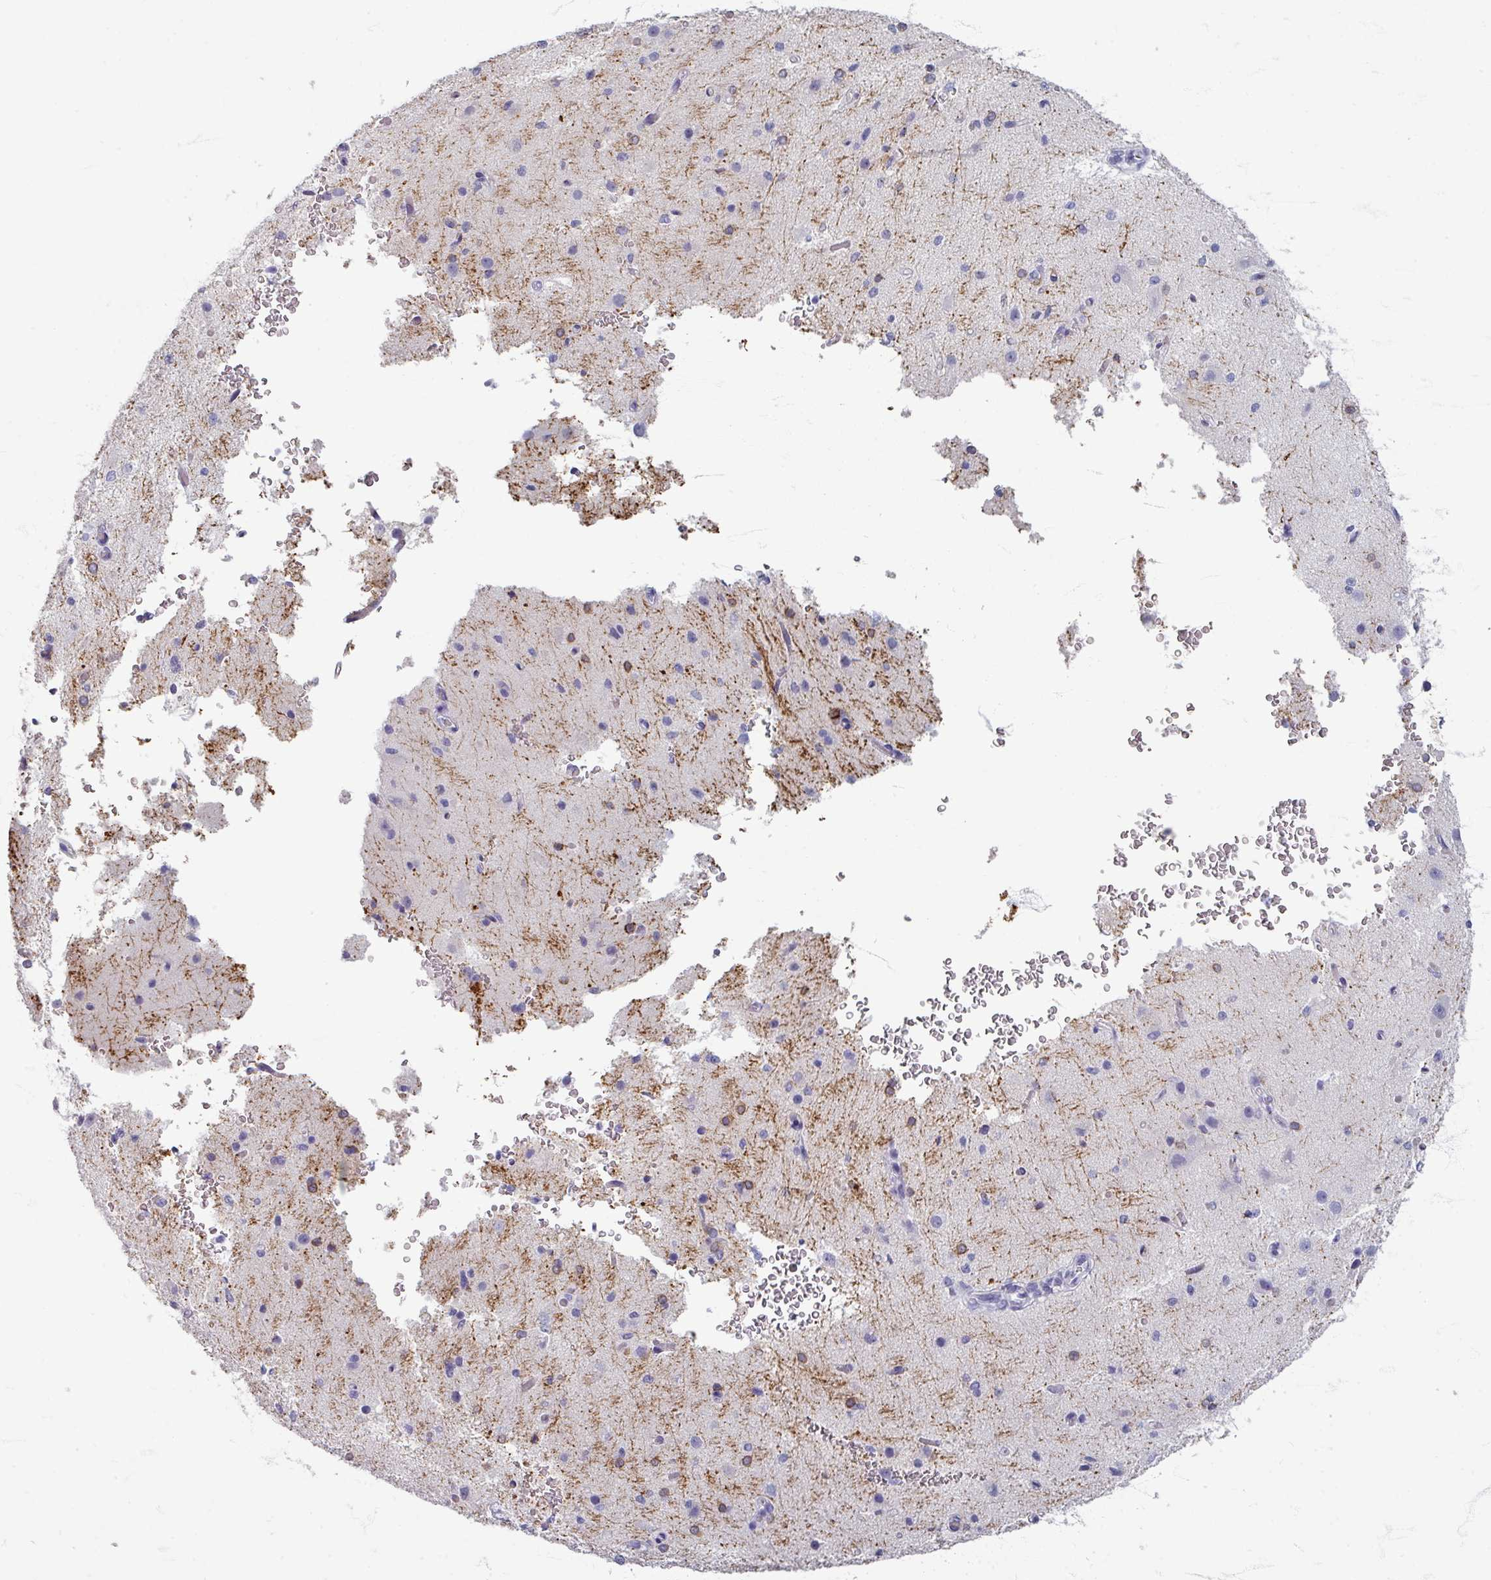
{"staining": {"intensity": "negative", "quantity": "none", "location": "none"}, "tissue": "cerebral cortex", "cell_type": "Endothelial cells", "image_type": "normal", "snomed": [{"axis": "morphology", "description": "Normal tissue, NOS"}, {"axis": "morphology", "description": "Inflammation, NOS"}, {"axis": "topography", "description": "Cerebral cortex"}], "caption": "An immunohistochemistry (IHC) photomicrograph of normal cerebral cortex is shown. There is no staining in endothelial cells of cerebral cortex.", "gene": "ZNF878", "patient": {"sex": "male", "age": 6}}